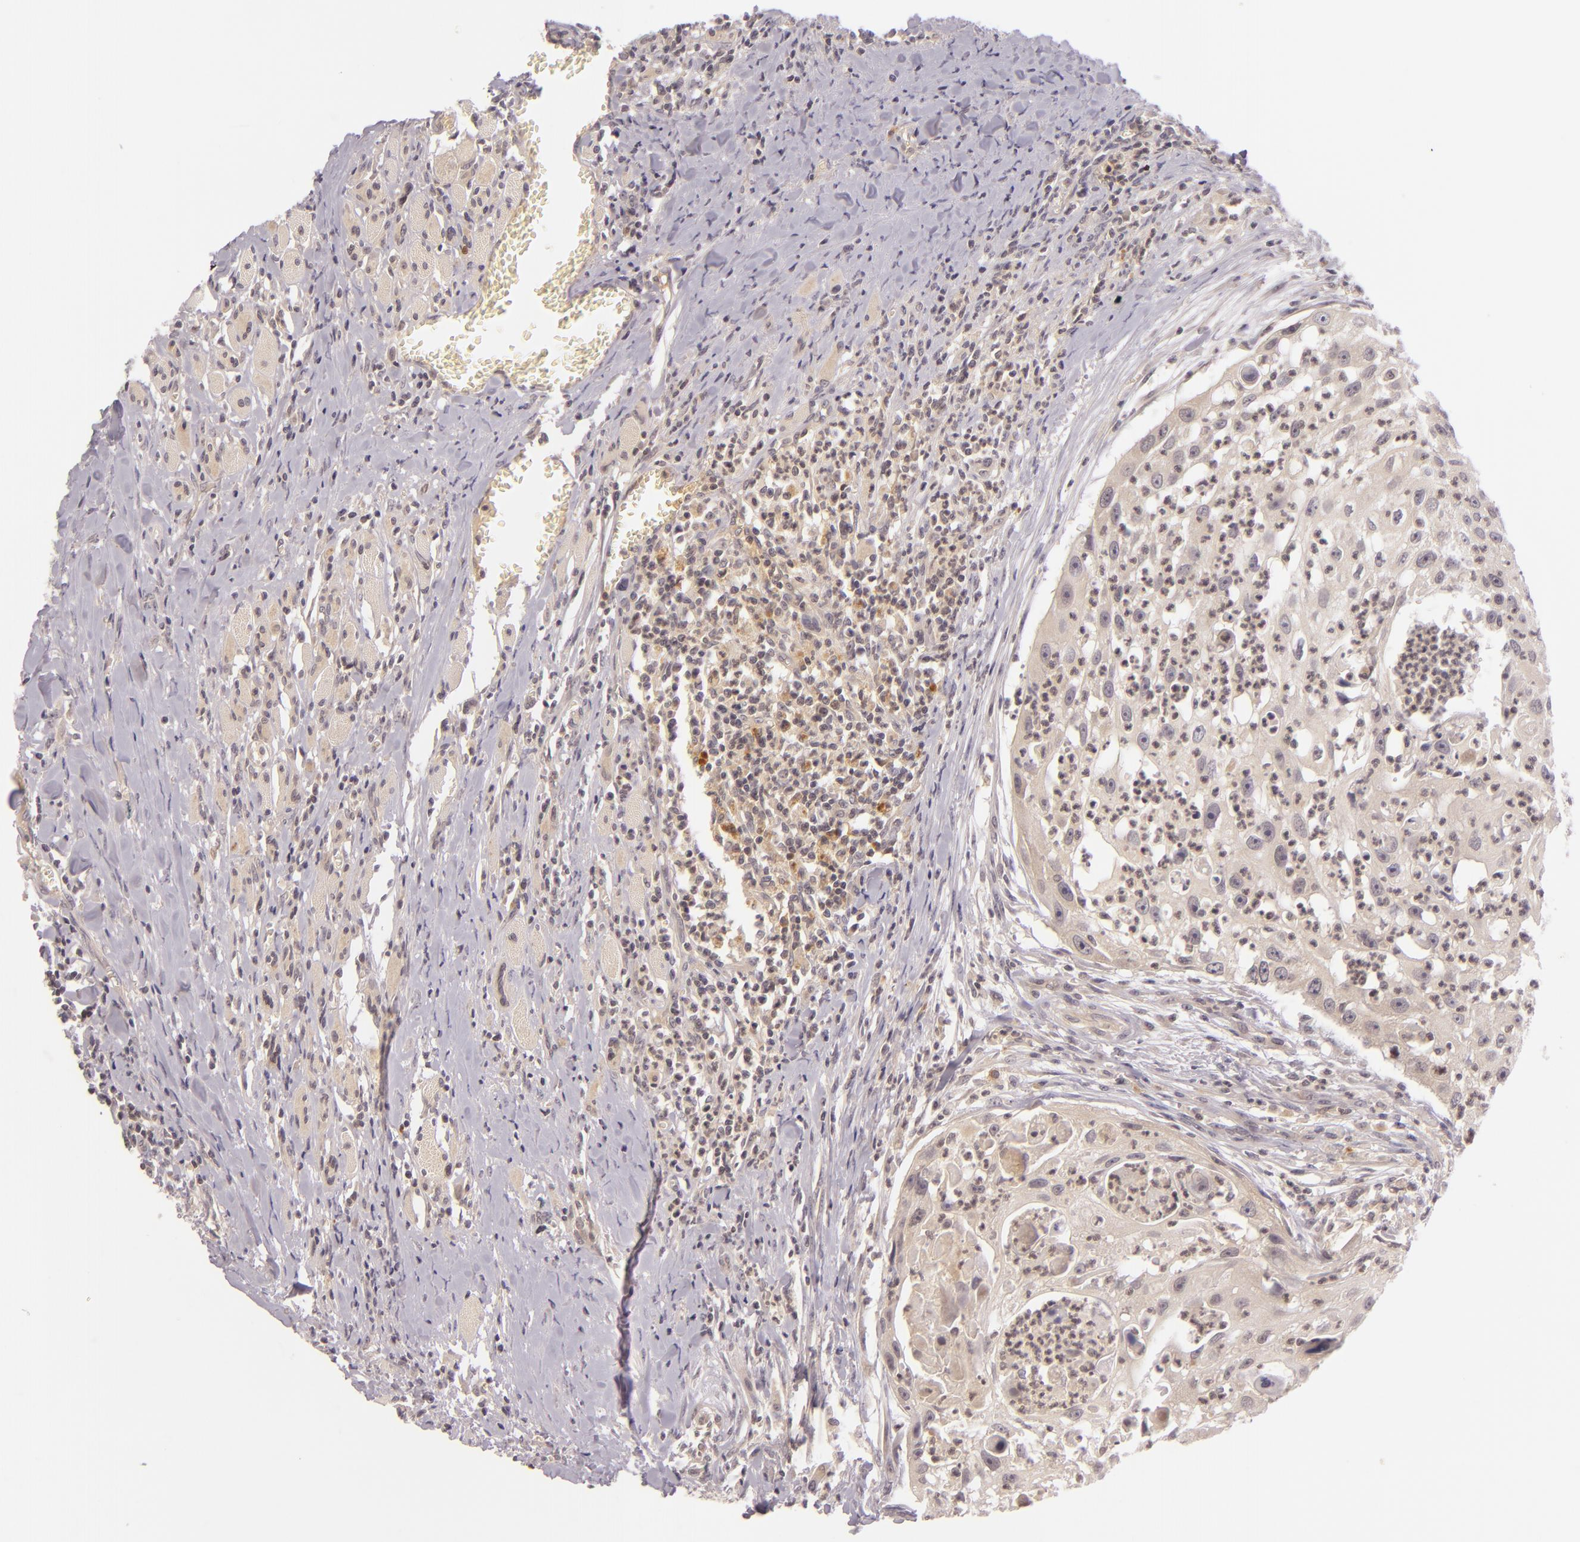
{"staining": {"intensity": "weak", "quantity": "25%-75%", "location": "cytoplasmic/membranous"}, "tissue": "head and neck cancer", "cell_type": "Tumor cells", "image_type": "cancer", "snomed": [{"axis": "morphology", "description": "Squamous cell carcinoma, NOS"}, {"axis": "topography", "description": "Head-Neck"}], "caption": "Protein staining reveals weak cytoplasmic/membranous staining in about 25%-75% of tumor cells in squamous cell carcinoma (head and neck). The protein of interest is shown in brown color, while the nuclei are stained blue.", "gene": "CASP8", "patient": {"sex": "male", "age": 64}}